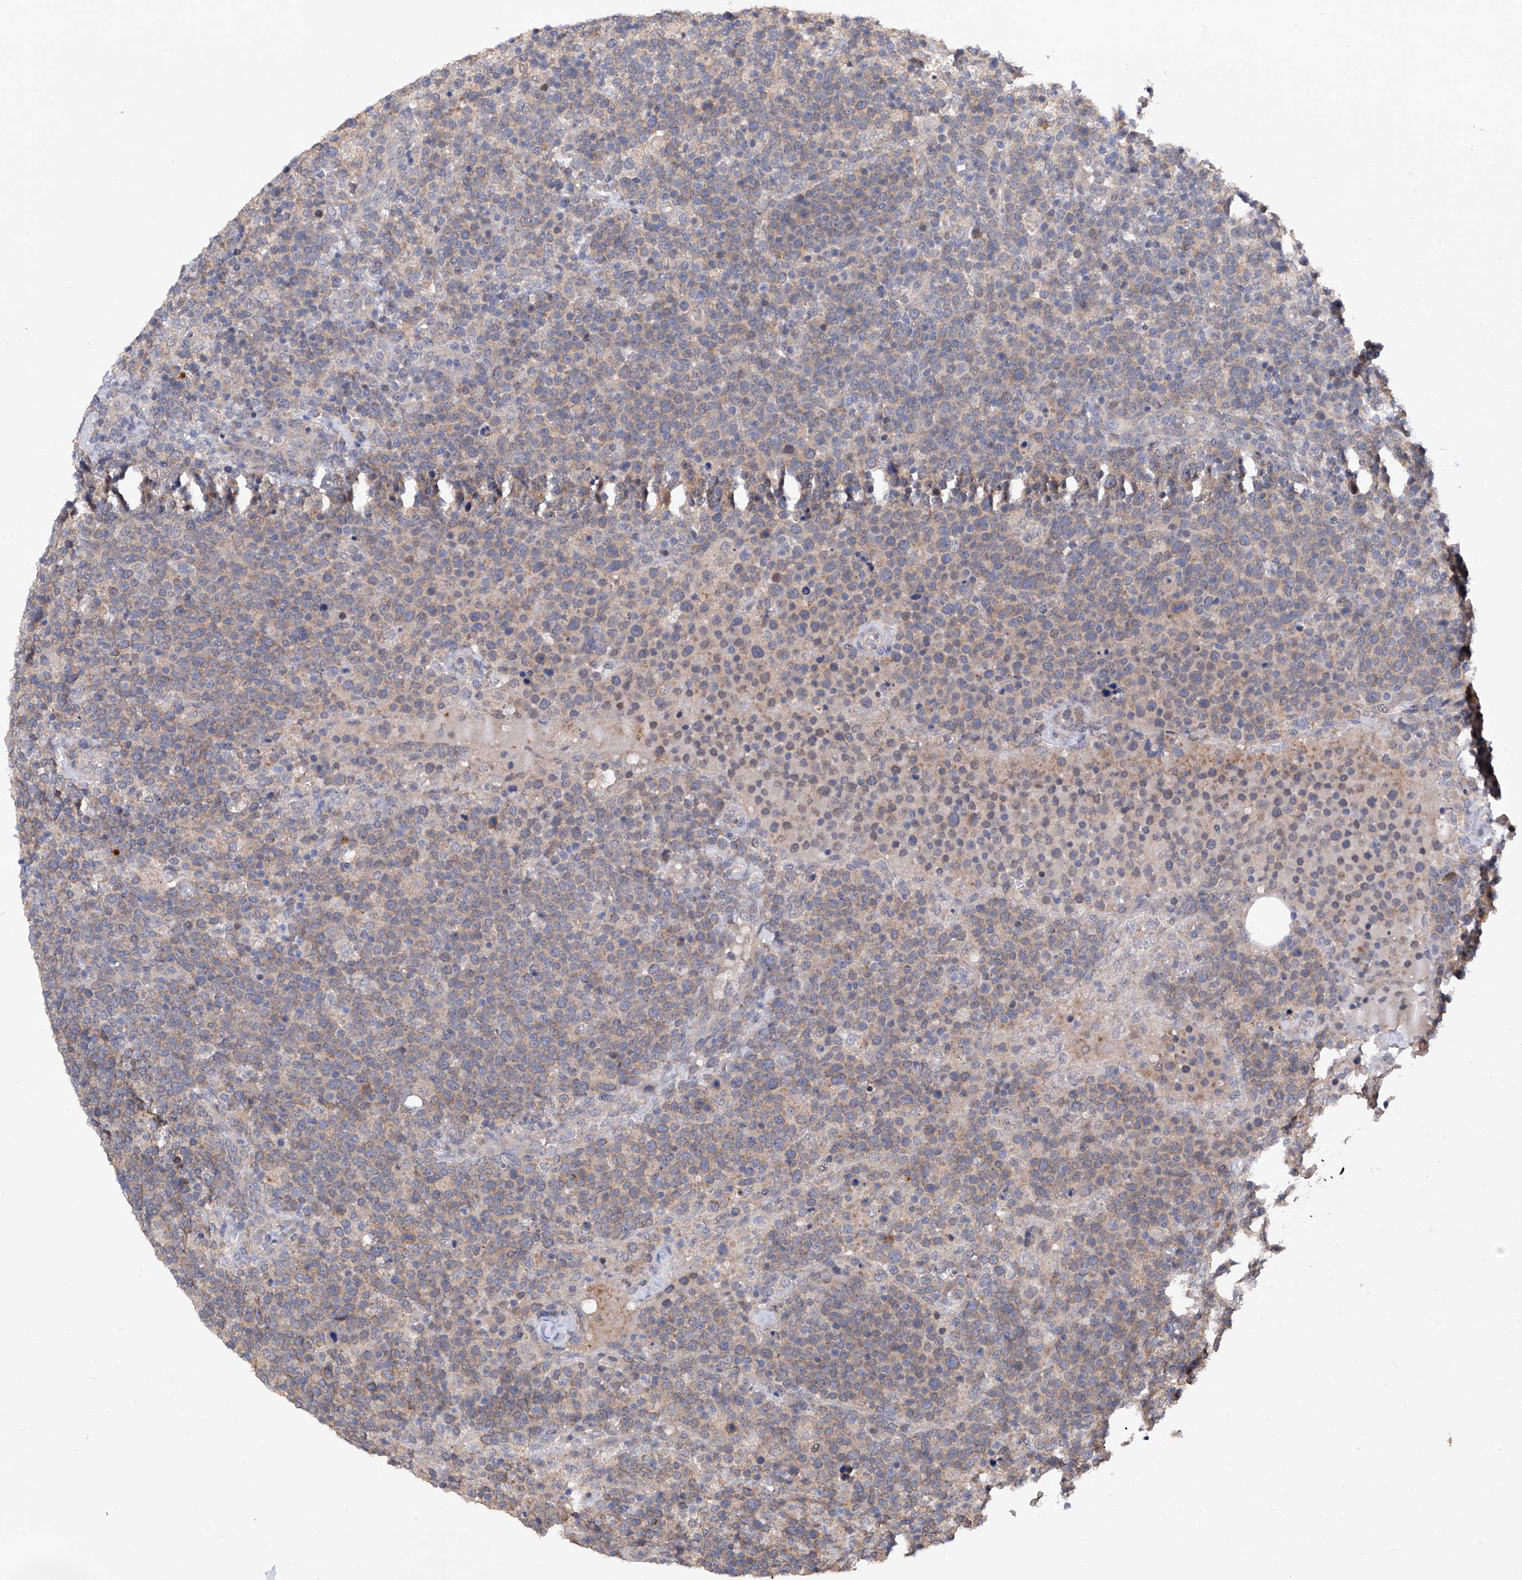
{"staining": {"intensity": "weak", "quantity": "25%-75%", "location": "cytoplasmic/membranous"}, "tissue": "lymphoma", "cell_type": "Tumor cells", "image_type": "cancer", "snomed": [{"axis": "morphology", "description": "Malignant lymphoma, non-Hodgkin's type, High grade"}, {"axis": "topography", "description": "Lymph node"}], "caption": "An immunohistochemistry photomicrograph of neoplastic tissue is shown. Protein staining in brown shows weak cytoplasmic/membranous positivity in malignant lymphoma, non-Hodgkin's type (high-grade) within tumor cells.", "gene": "USP45", "patient": {"sex": "male", "age": 61}}